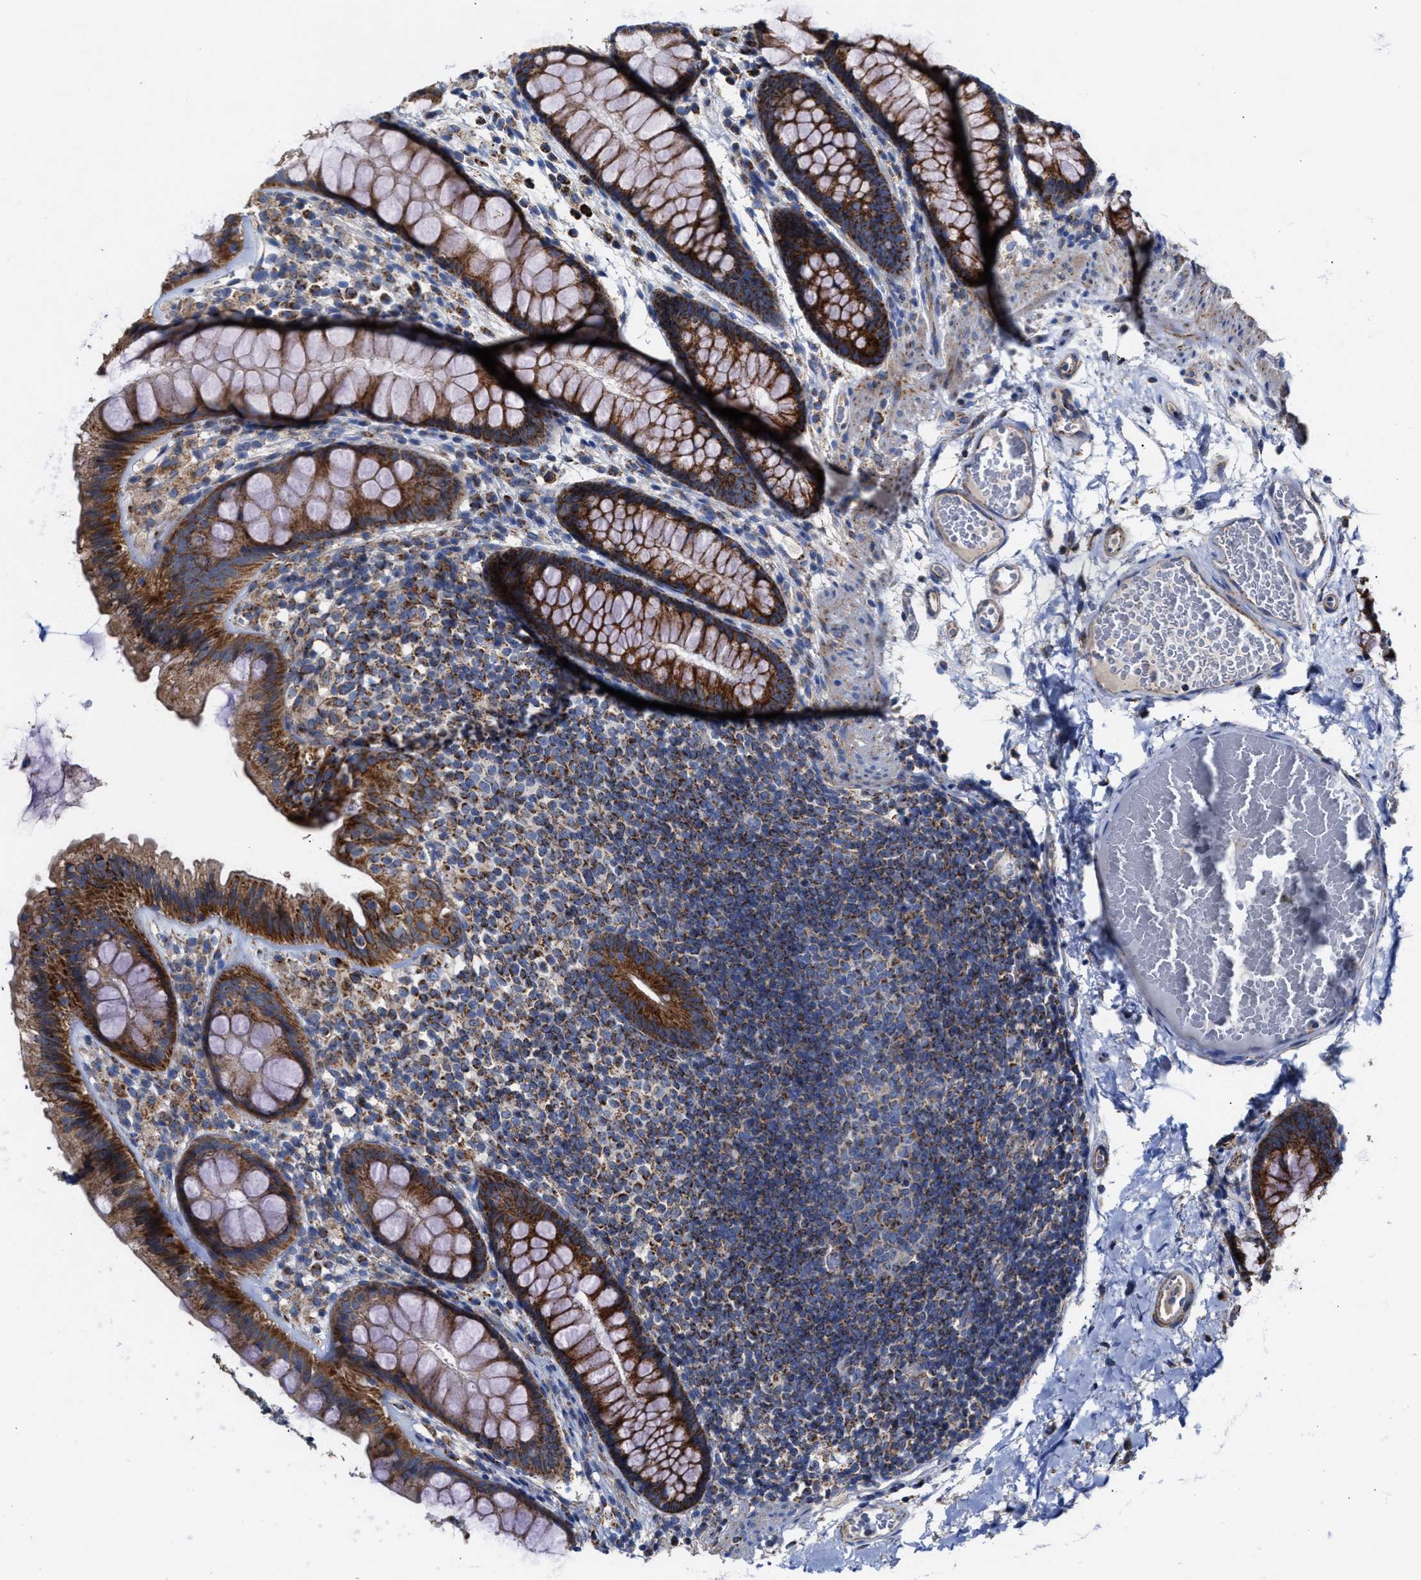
{"staining": {"intensity": "moderate", "quantity": ">75%", "location": "cytoplasmic/membranous"}, "tissue": "colon", "cell_type": "Endothelial cells", "image_type": "normal", "snomed": [{"axis": "morphology", "description": "Normal tissue, NOS"}, {"axis": "topography", "description": "Colon"}], "caption": "A high-resolution image shows immunohistochemistry (IHC) staining of normal colon, which demonstrates moderate cytoplasmic/membranous expression in approximately >75% of endothelial cells.", "gene": "MECR", "patient": {"sex": "female", "age": 56}}